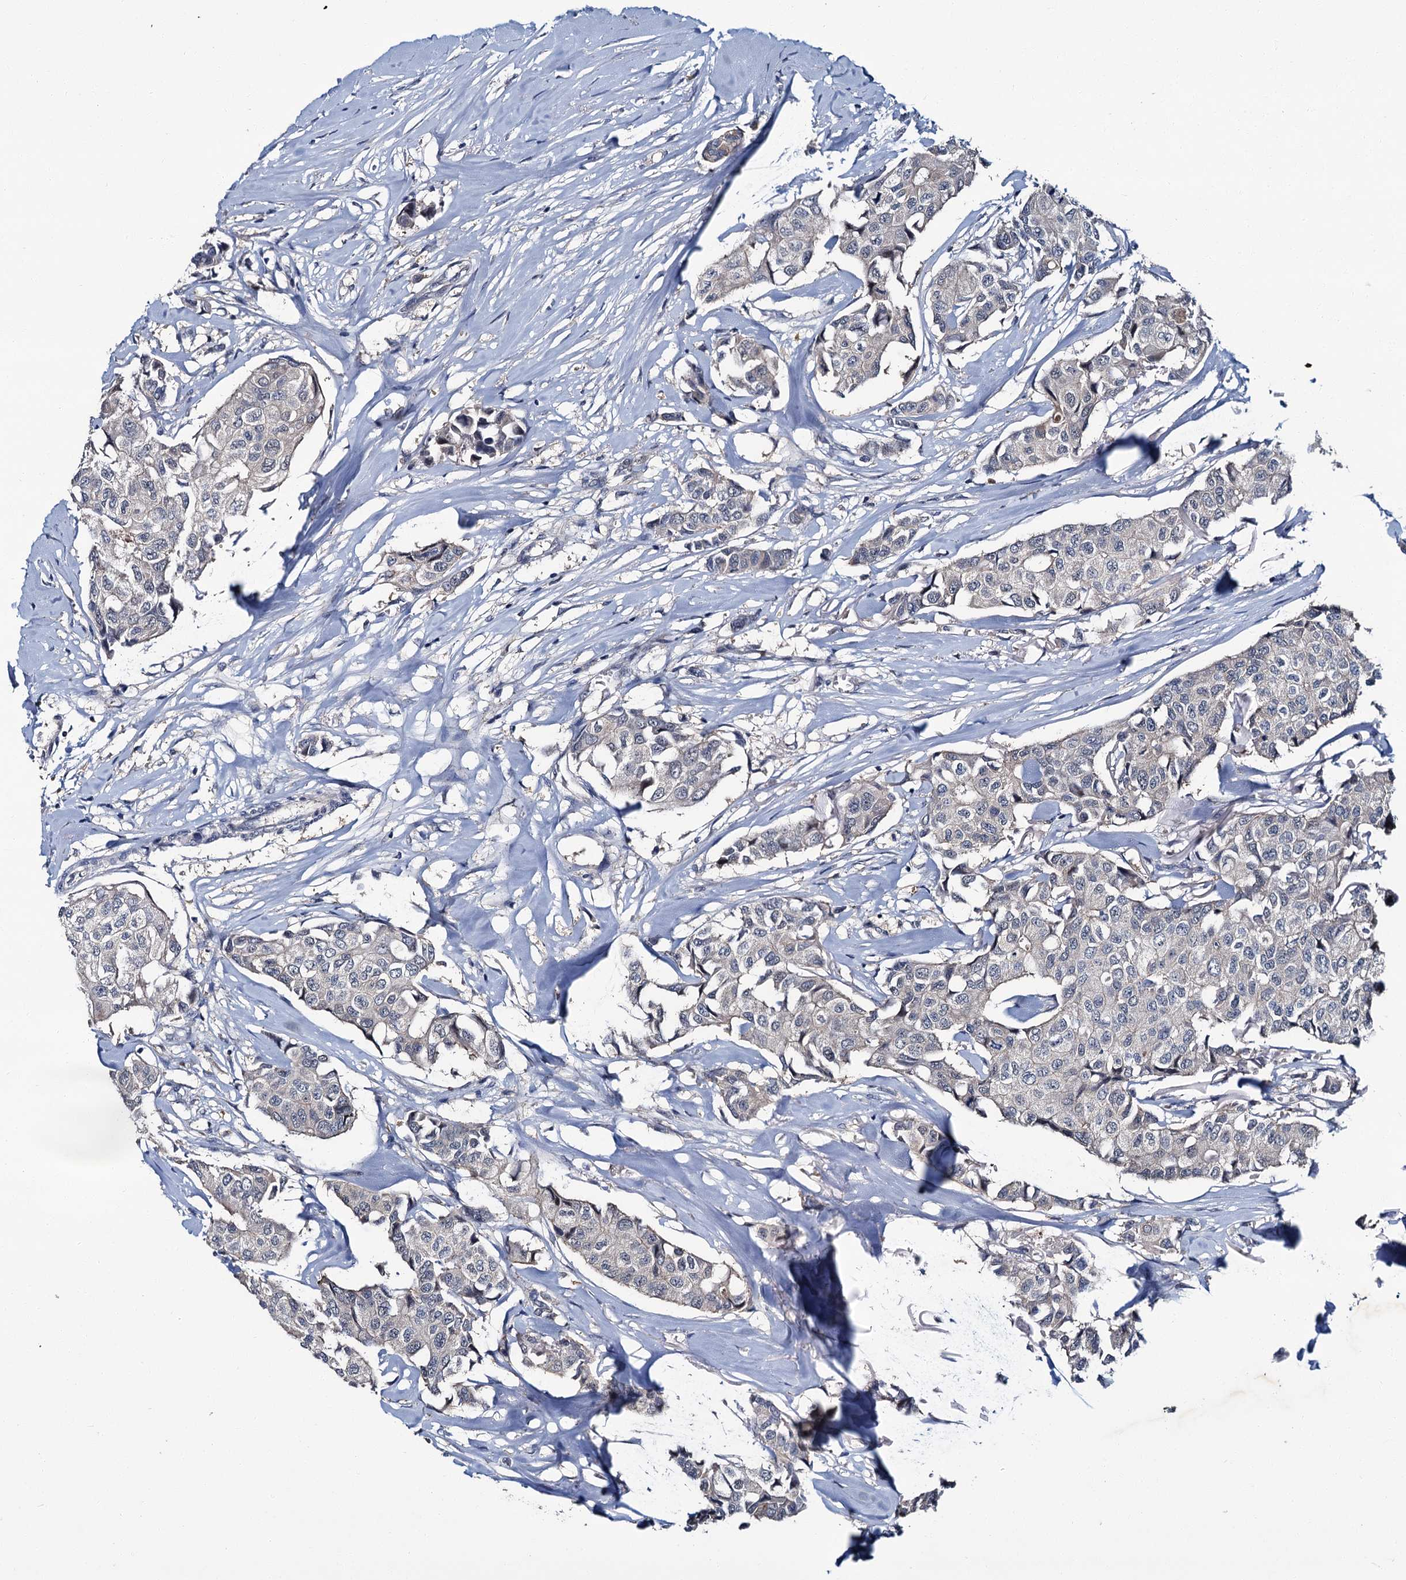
{"staining": {"intensity": "negative", "quantity": "none", "location": "none"}, "tissue": "breast cancer", "cell_type": "Tumor cells", "image_type": "cancer", "snomed": [{"axis": "morphology", "description": "Duct carcinoma"}, {"axis": "topography", "description": "Breast"}], "caption": "Immunohistochemical staining of human breast cancer (invasive ductal carcinoma) exhibits no significant positivity in tumor cells.", "gene": "SLC46A3", "patient": {"sex": "female", "age": 80}}